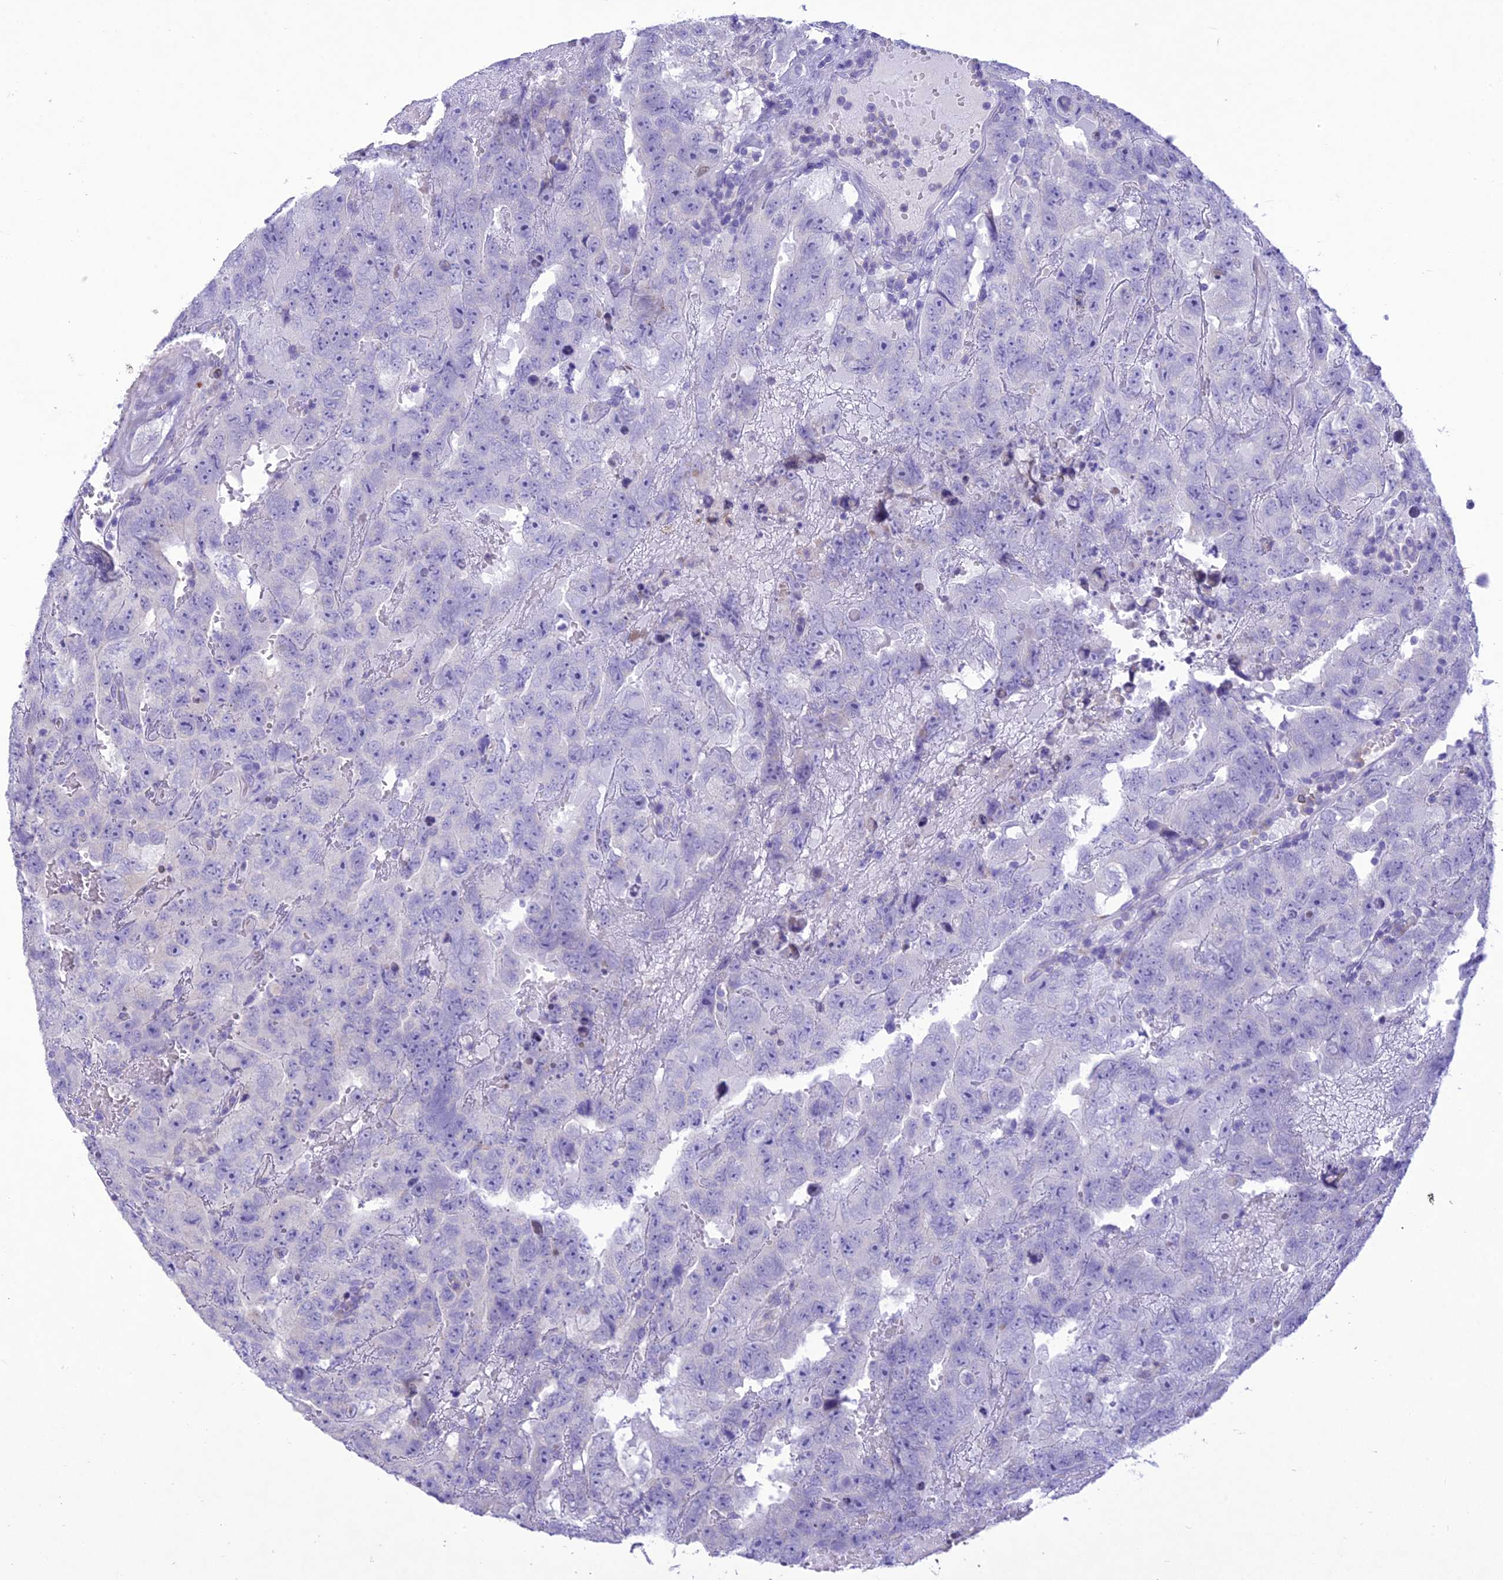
{"staining": {"intensity": "negative", "quantity": "none", "location": "none"}, "tissue": "testis cancer", "cell_type": "Tumor cells", "image_type": "cancer", "snomed": [{"axis": "morphology", "description": "Carcinoma, Embryonal, NOS"}, {"axis": "topography", "description": "Testis"}], "caption": "IHC image of human testis embryonal carcinoma stained for a protein (brown), which reveals no expression in tumor cells.", "gene": "SLC13A5", "patient": {"sex": "male", "age": 45}}